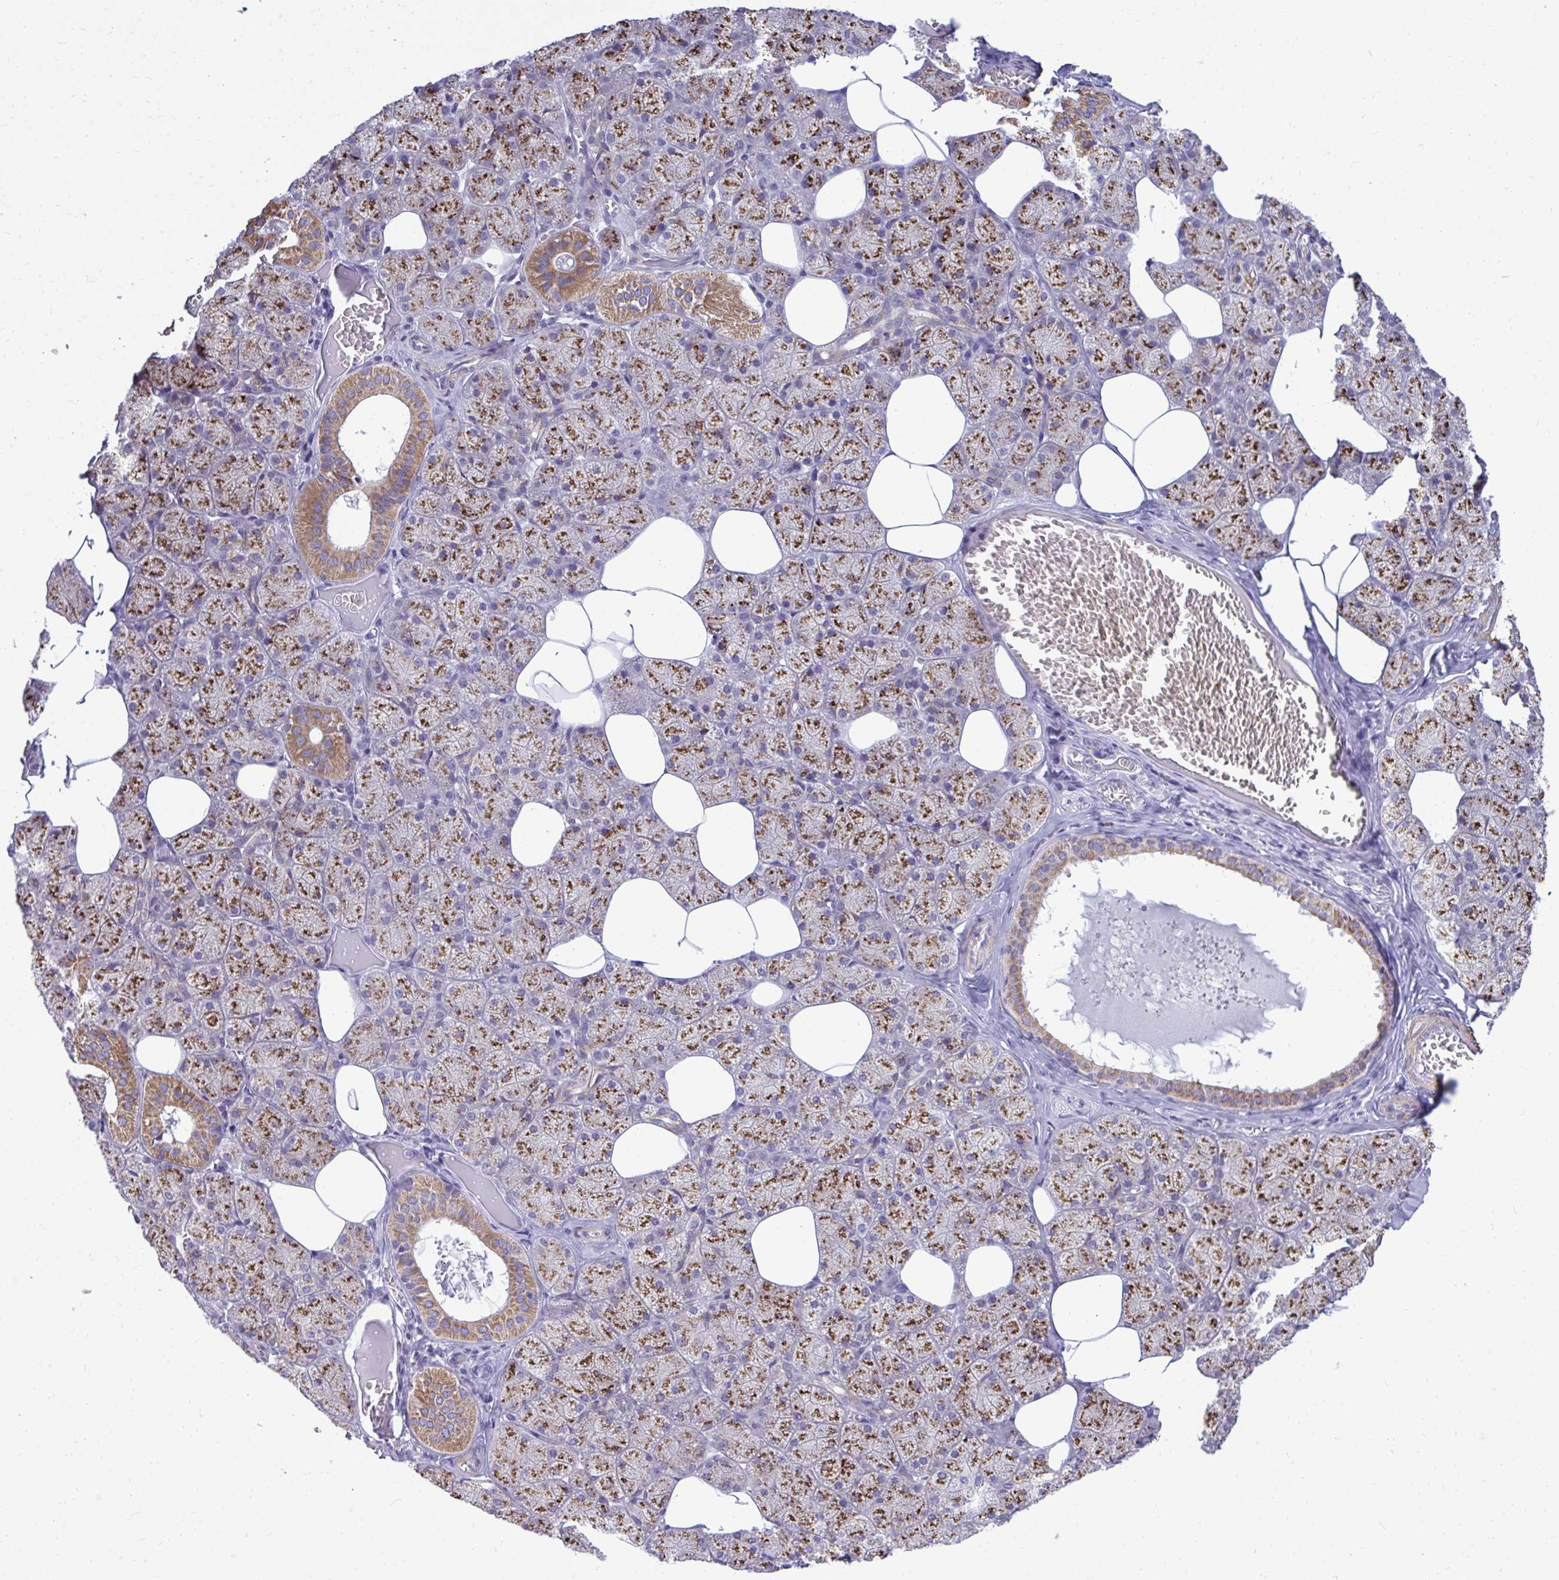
{"staining": {"intensity": "moderate", "quantity": ">75%", "location": "cytoplasmic/membranous"}, "tissue": "salivary gland", "cell_type": "Glandular cells", "image_type": "normal", "snomed": [{"axis": "morphology", "description": "Normal tissue, NOS"}, {"axis": "topography", "description": "Salivary gland"}, {"axis": "topography", "description": "Peripheral nerve tissue"}], "caption": "The histopathology image shows immunohistochemical staining of unremarkable salivary gland. There is moderate cytoplasmic/membranous staining is identified in about >75% of glandular cells. (DAB = brown stain, brightfield microscopy at high magnification).", "gene": "ENSG00000269547", "patient": {"sex": "male", "age": 38}}